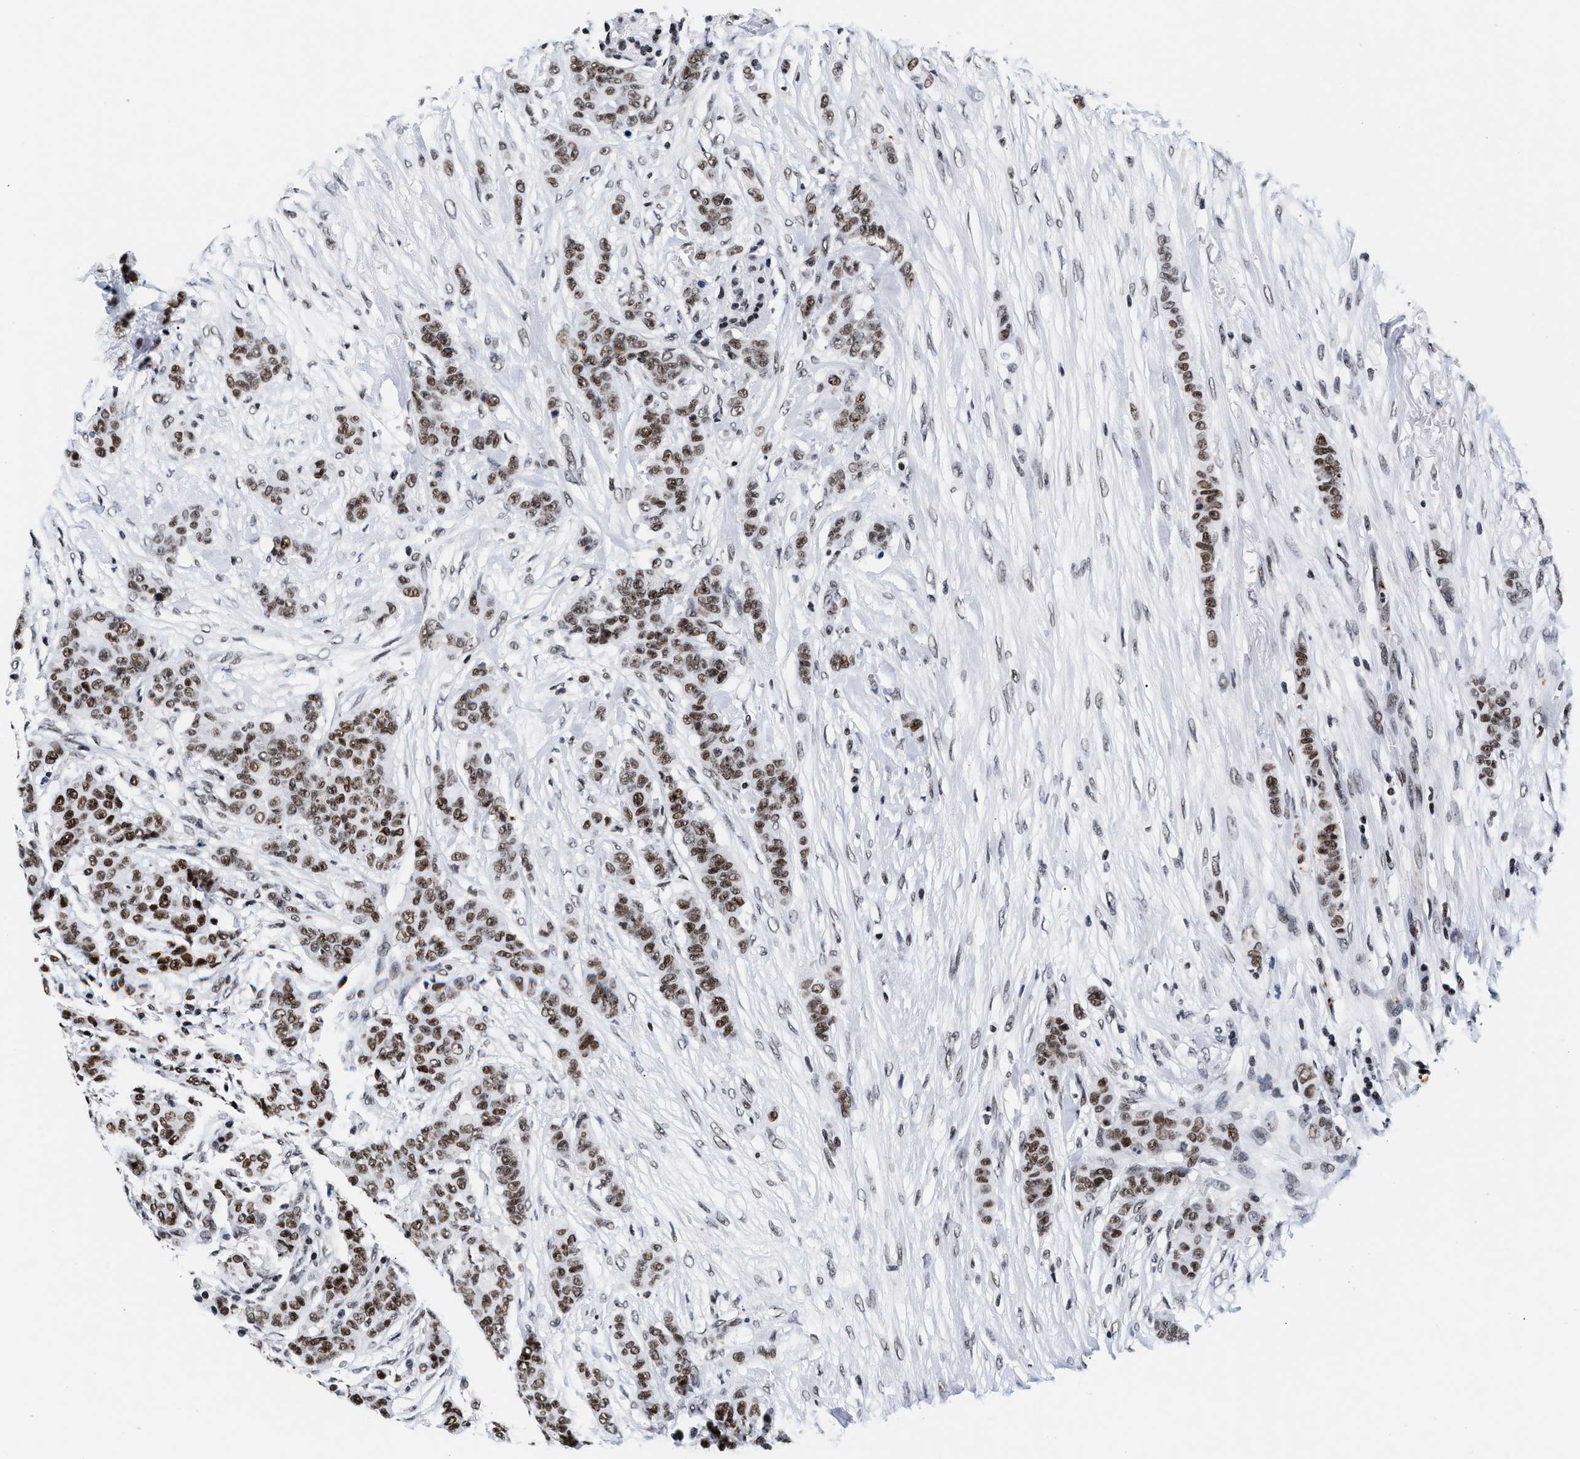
{"staining": {"intensity": "moderate", "quantity": ">75%", "location": "nuclear"}, "tissue": "breast cancer", "cell_type": "Tumor cells", "image_type": "cancer", "snomed": [{"axis": "morphology", "description": "Duct carcinoma"}, {"axis": "topography", "description": "Breast"}], "caption": "High-magnification brightfield microscopy of breast cancer (invasive ductal carcinoma) stained with DAB (brown) and counterstained with hematoxylin (blue). tumor cells exhibit moderate nuclear positivity is identified in approximately>75% of cells. (DAB IHC, brown staining for protein, blue staining for nuclei).", "gene": "RAD21", "patient": {"sex": "female", "age": 40}}